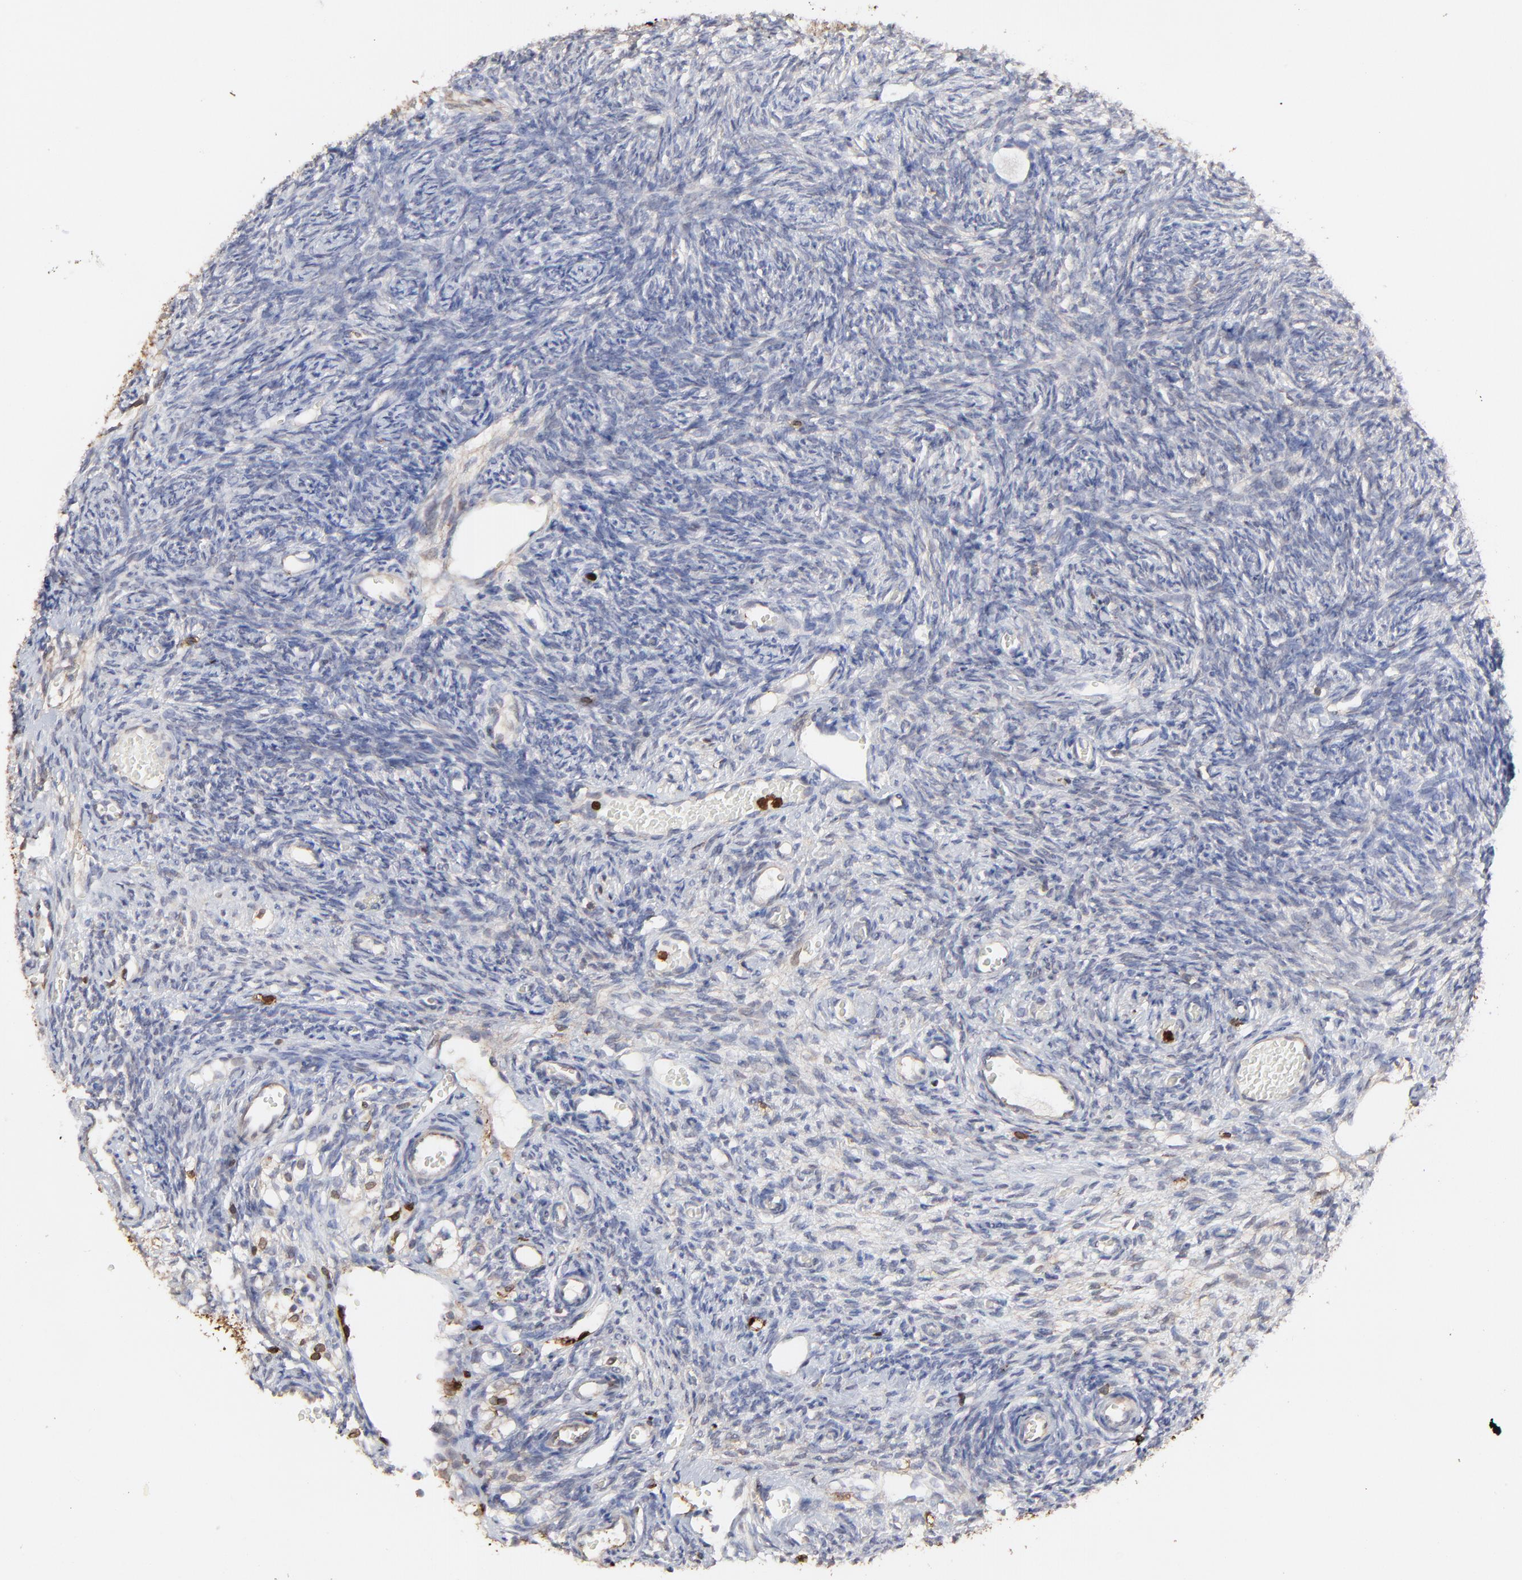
{"staining": {"intensity": "negative", "quantity": "none", "location": "none"}, "tissue": "ovary", "cell_type": "Ovarian stroma cells", "image_type": "normal", "snomed": [{"axis": "morphology", "description": "Normal tissue, NOS"}, {"axis": "topography", "description": "Ovary"}], "caption": "This photomicrograph is of benign ovary stained with immunohistochemistry to label a protein in brown with the nuclei are counter-stained blue. There is no staining in ovarian stroma cells. The staining is performed using DAB brown chromogen with nuclei counter-stained in using hematoxylin.", "gene": "SLC6A14", "patient": {"sex": "female", "age": 35}}